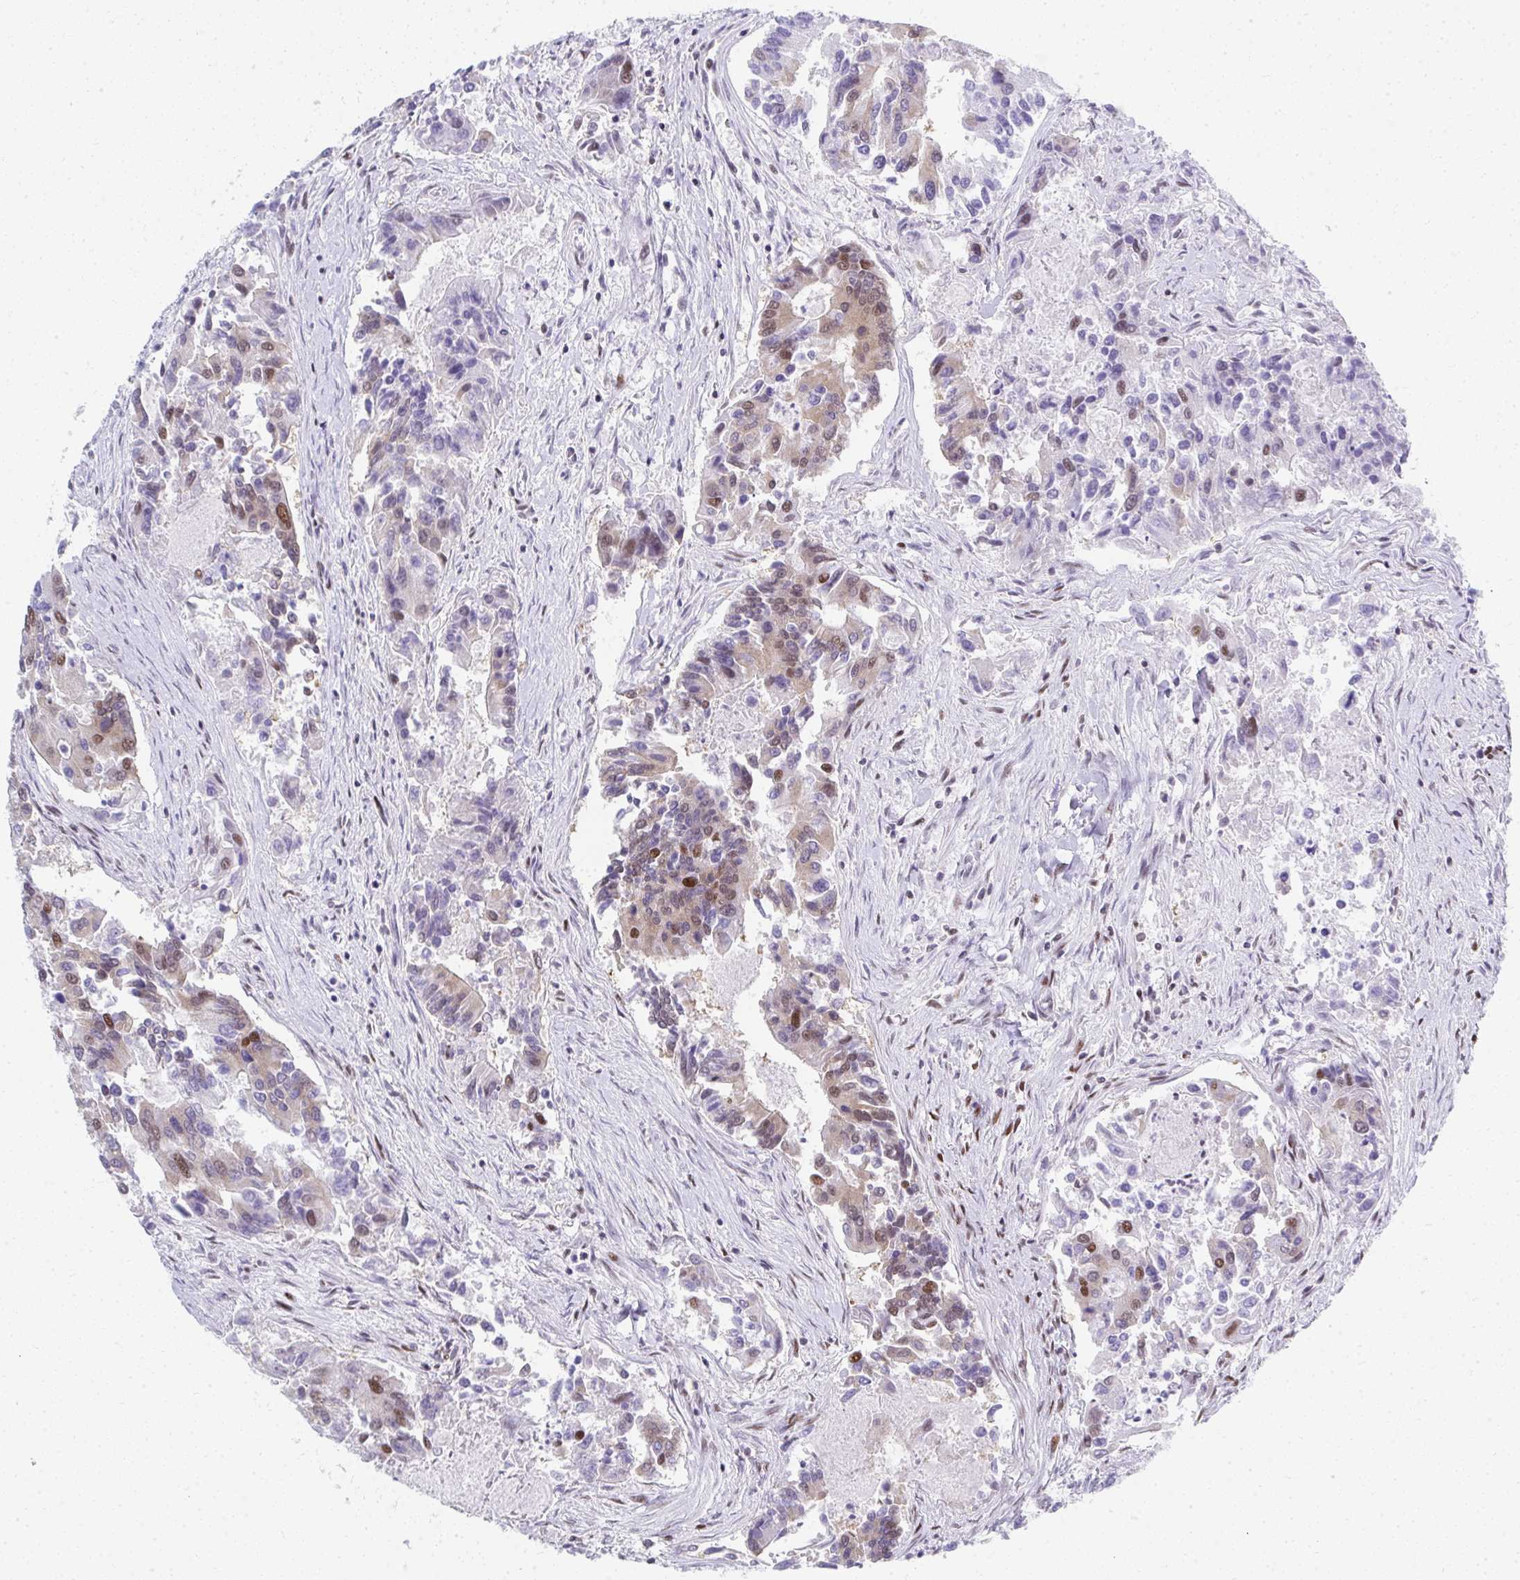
{"staining": {"intensity": "strong", "quantity": "25%-75%", "location": "nuclear"}, "tissue": "colorectal cancer", "cell_type": "Tumor cells", "image_type": "cancer", "snomed": [{"axis": "morphology", "description": "Adenocarcinoma, NOS"}, {"axis": "topography", "description": "Colon"}], "caption": "Immunohistochemical staining of human colorectal adenocarcinoma exhibits high levels of strong nuclear positivity in about 25%-75% of tumor cells.", "gene": "CREBBP", "patient": {"sex": "female", "age": 67}}